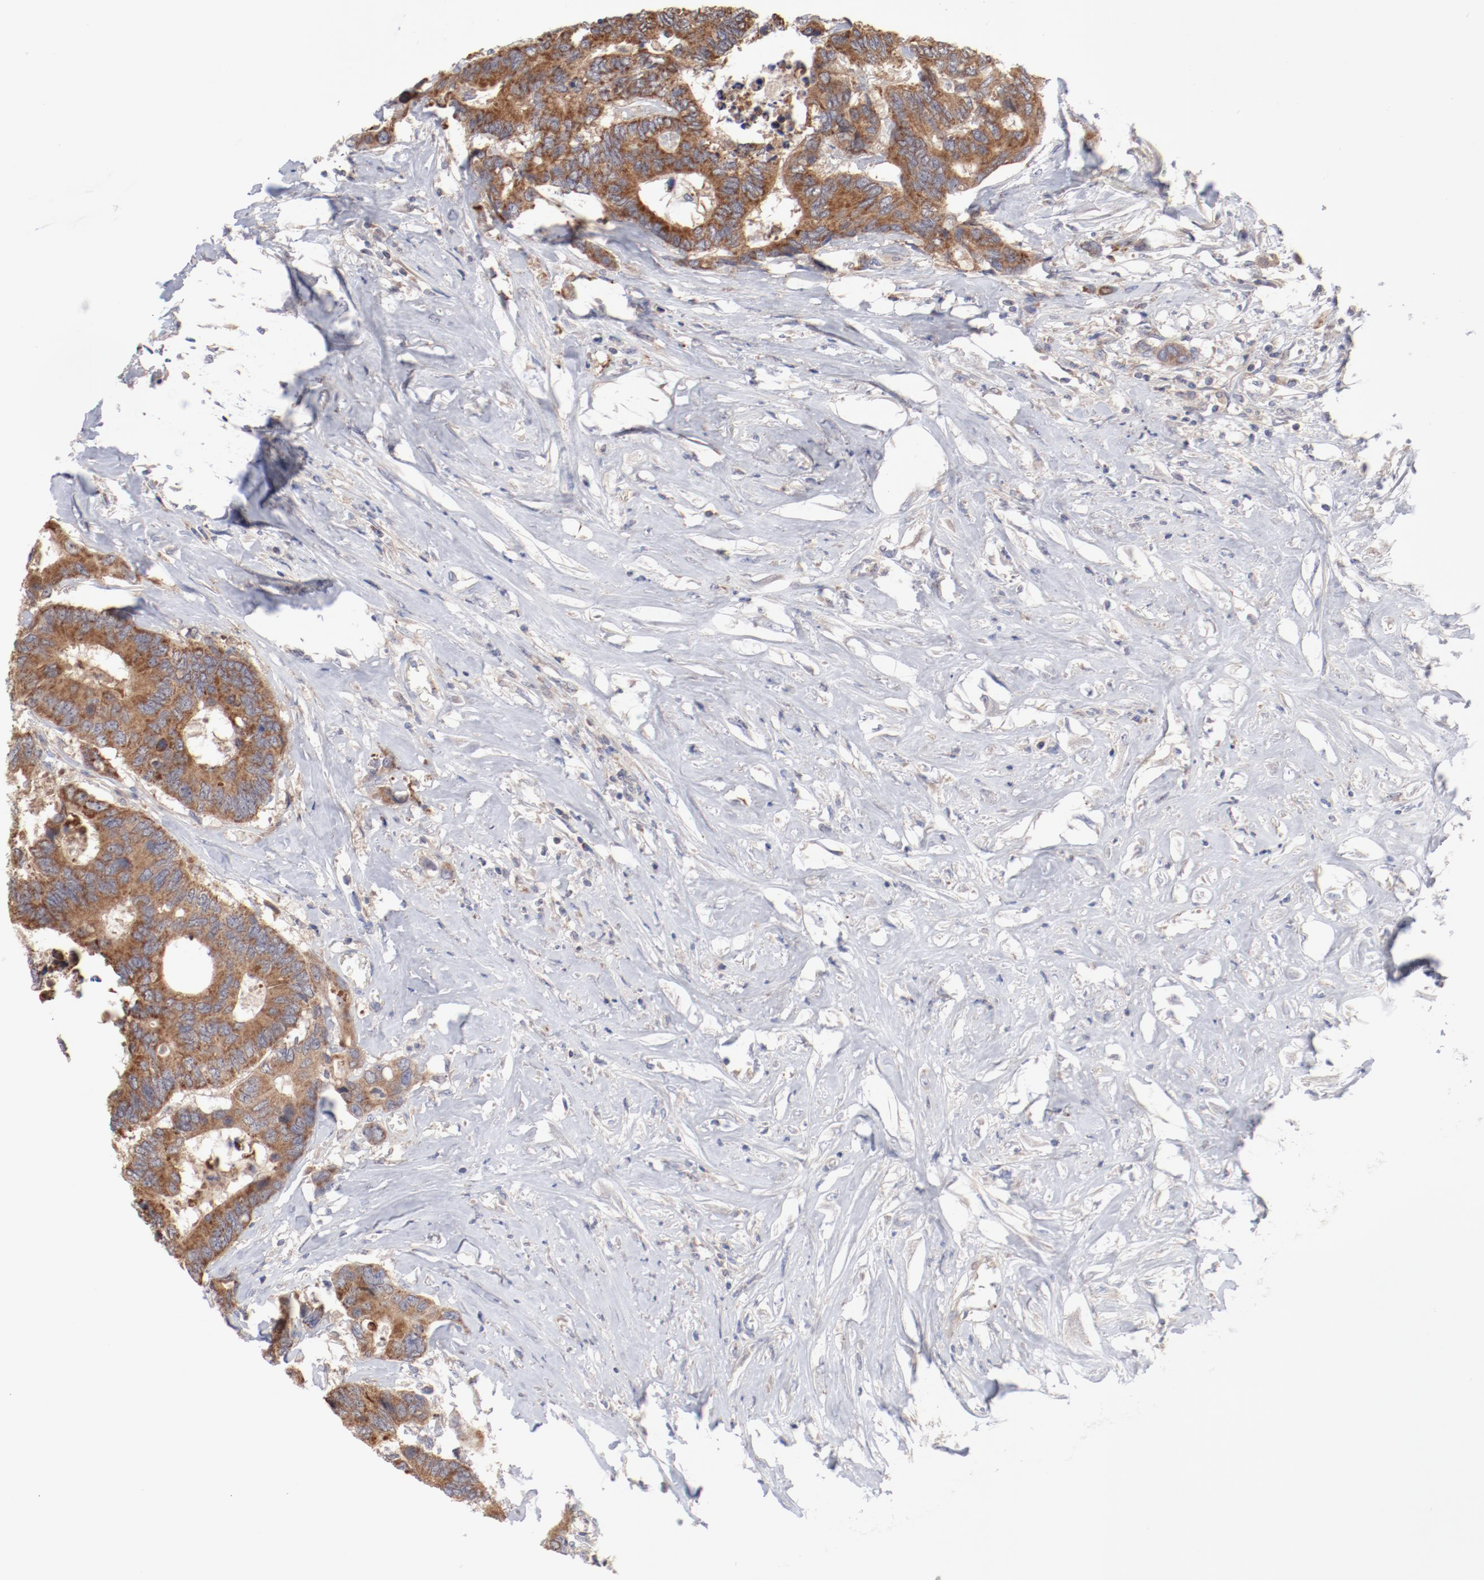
{"staining": {"intensity": "moderate", "quantity": ">75%", "location": "cytoplasmic/membranous"}, "tissue": "colorectal cancer", "cell_type": "Tumor cells", "image_type": "cancer", "snomed": [{"axis": "morphology", "description": "Adenocarcinoma, NOS"}, {"axis": "topography", "description": "Rectum"}], "caption": "Tumor cells demonstrate medium levels of moderate cytoplasmic/membranous staining in approximately >75% of cells in human colorectal cancer (adenocarcinoma).", "gene": "PPFIBP2", "patient": {"sex": "male", "age": 55}}